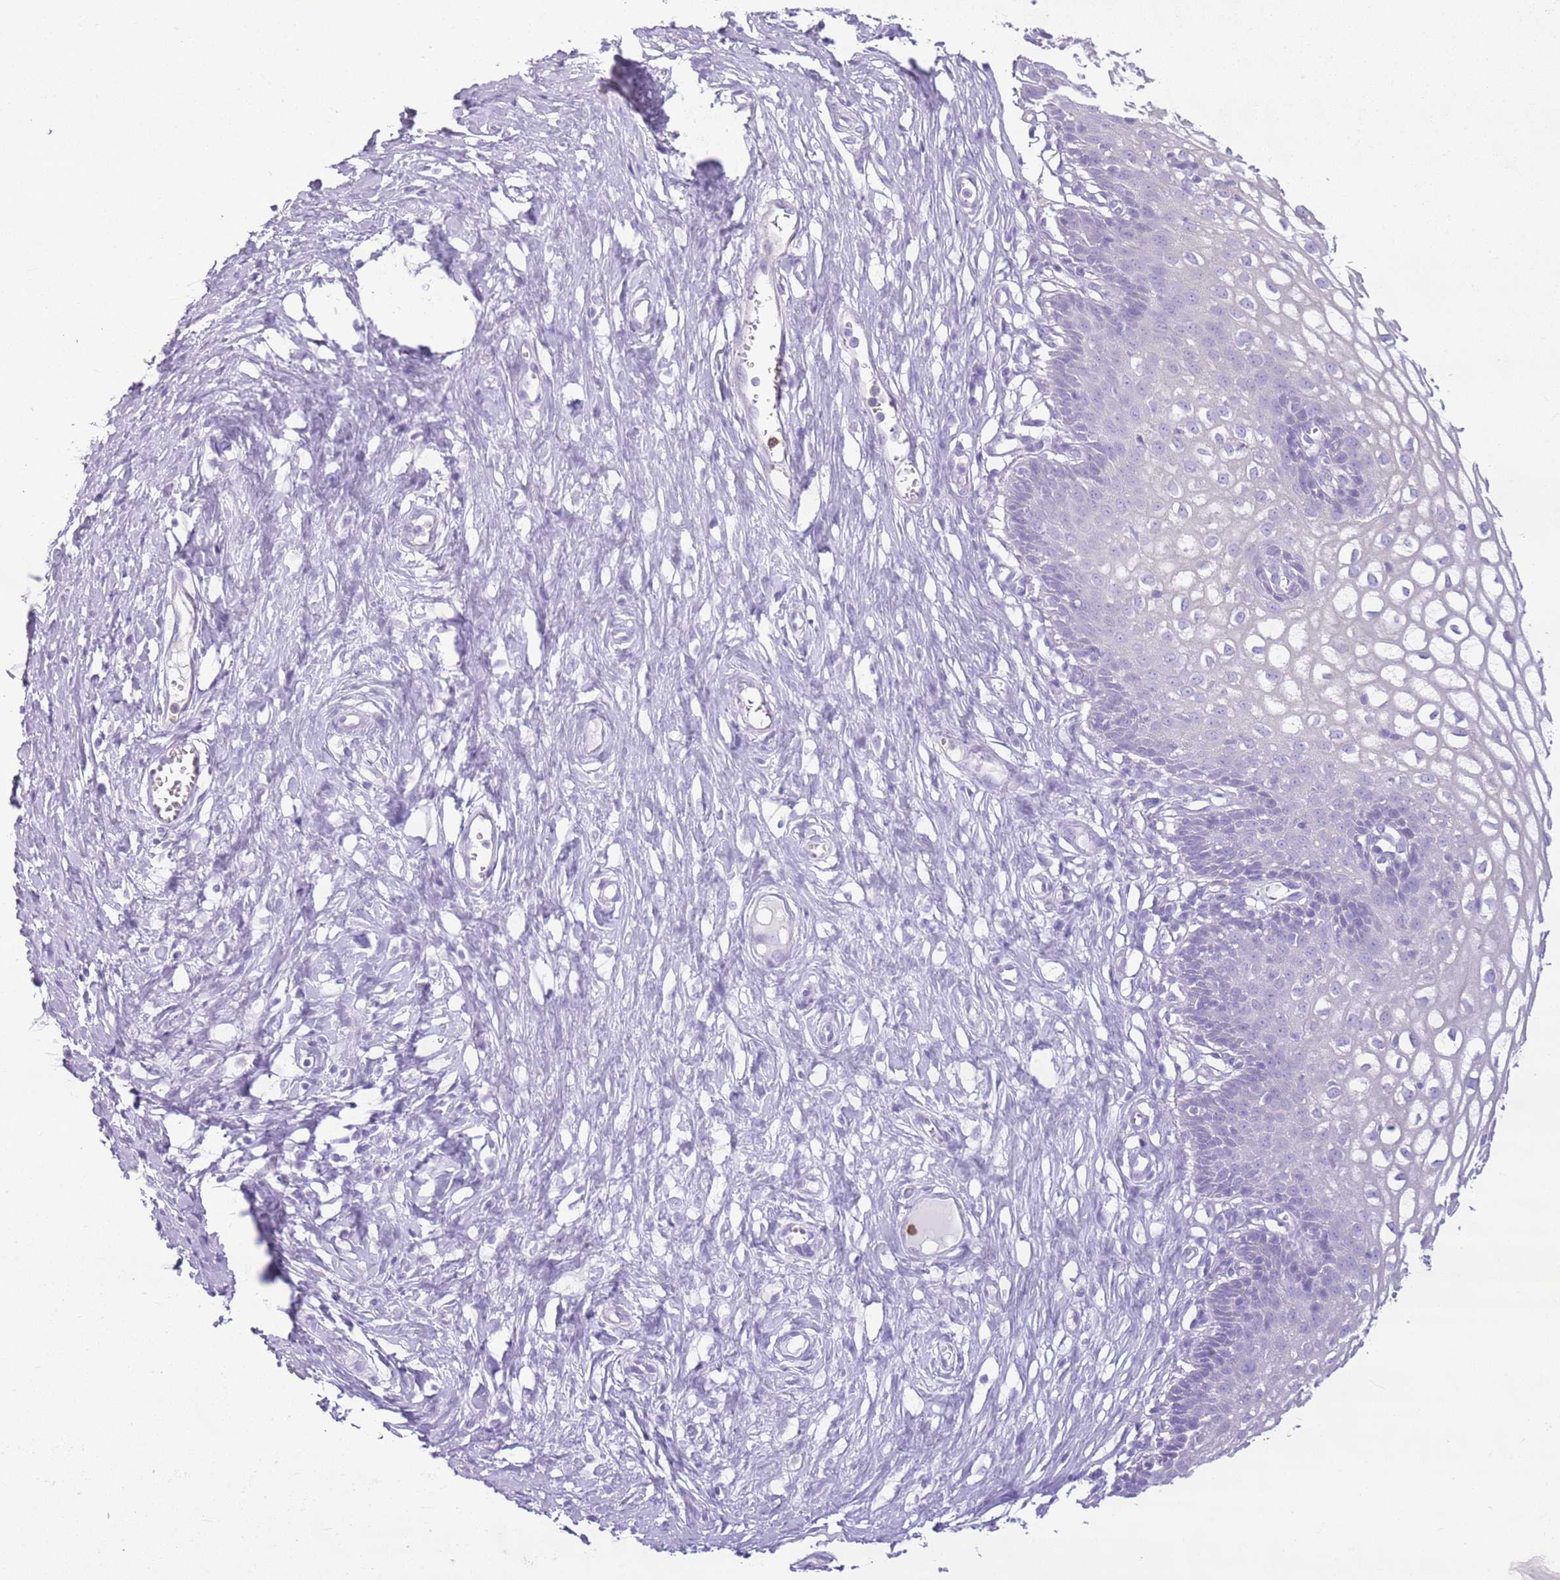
{"staining": {"intensity": "negative", "quantity": "none", "location": "none"}, "tissue": "cervix", "cell_type": "Glandular cells", "image_type": "normal", "snomed": [{"axis": "morphology", "description": "Normal tissue, NOS"}, {"axis": "morphology", "description": "Adenocarcinoma, NOS"}, {"axis": "topography", "description": "Cervix"}], "caption": "The micrograph displays no significant positivity in glandular cells of cervix.", "gene": "CD177", "patient": {"sex": "female", "age": 29}}